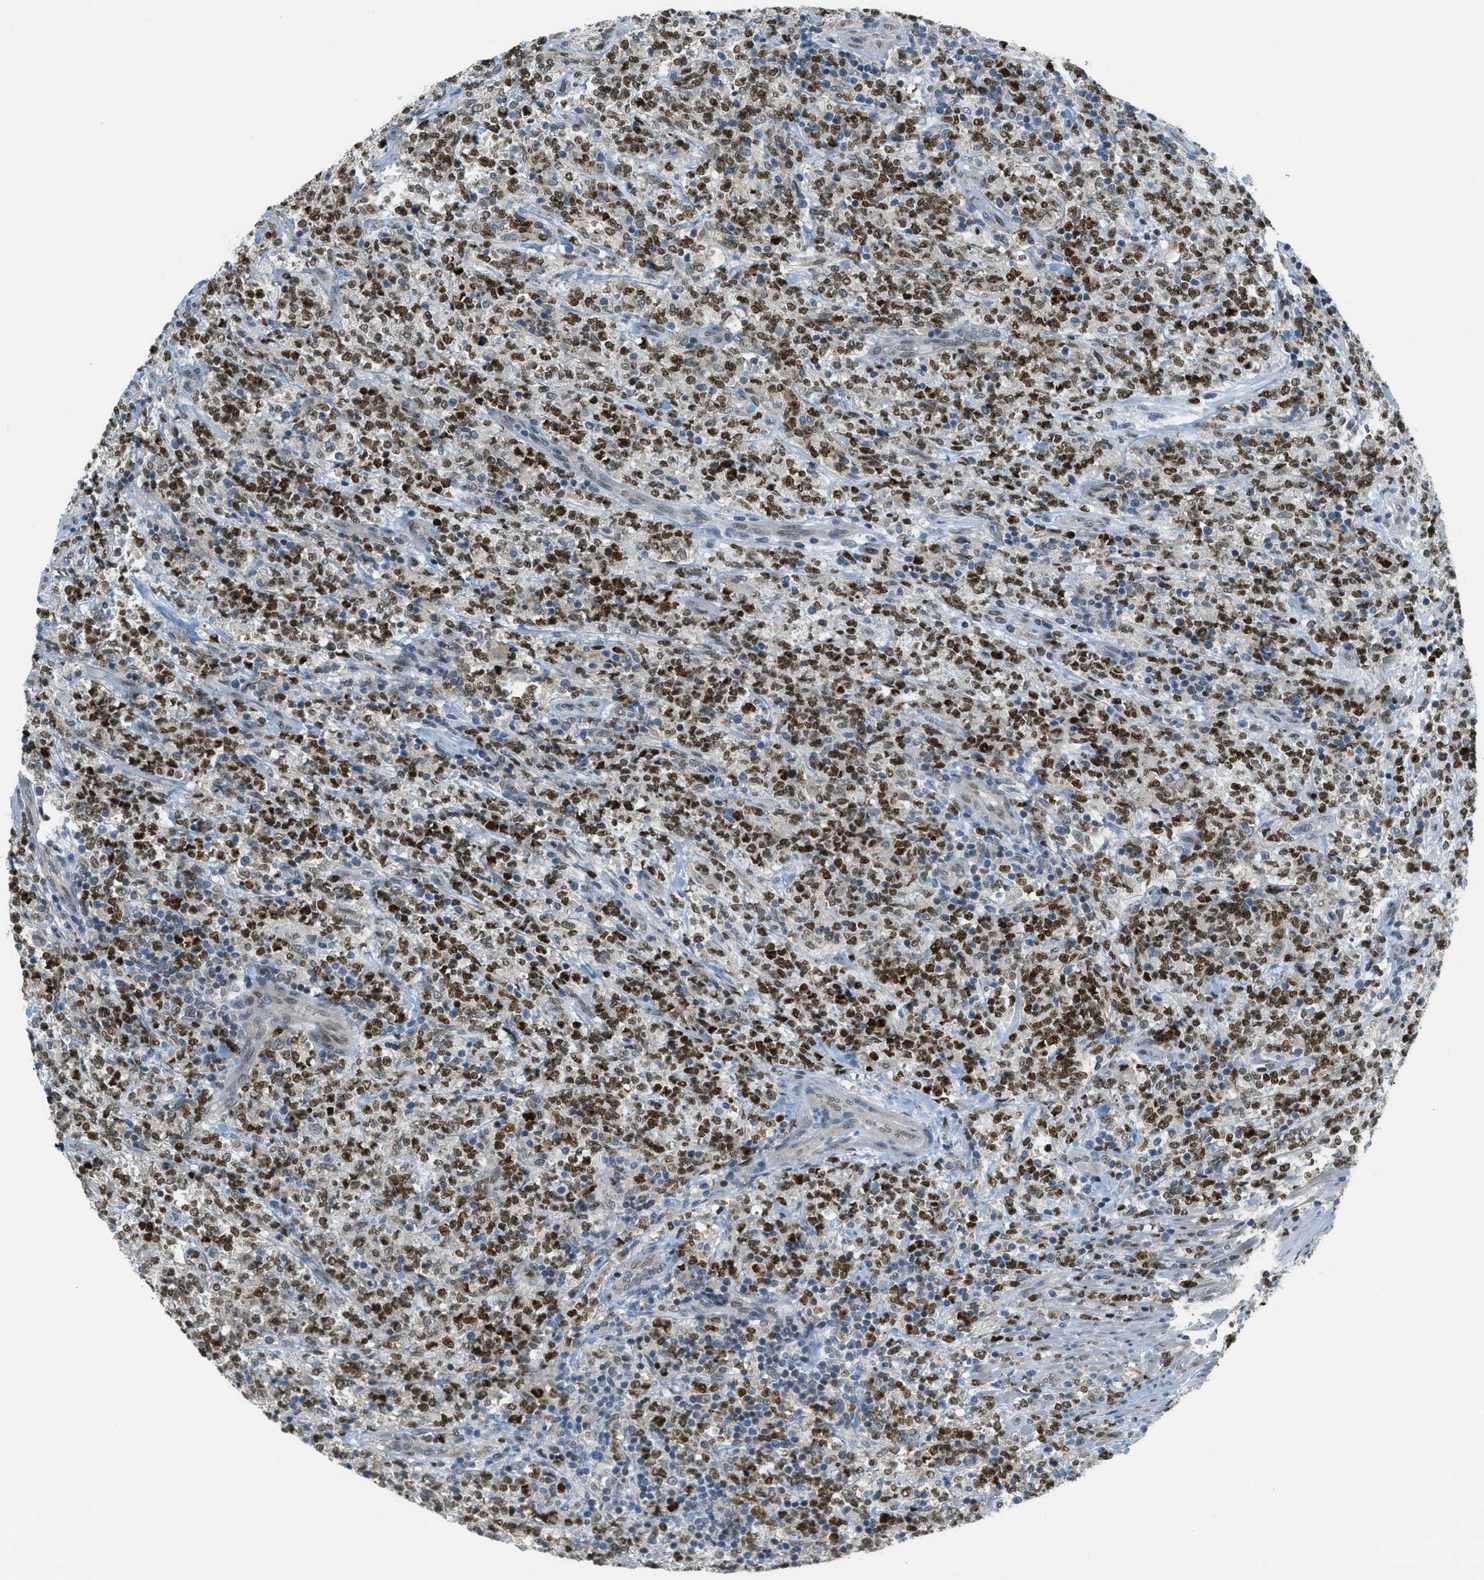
{"staining": {"intensity": "strong", "quantity": ">75%", "location": "nuclear"}, "tissue": "lymphoma", "cell_type": "Tumor cells", "image_type": "cancer", "snomed": [{"axis": "morphology", "description": "Malignant lymphoma, non-Hodgkin's type, High grade"}, {"axis": "topography", "description": "Soft tissue"}], "caption": "The histopathology image displays a brown stain indicating the presence of a protein in the nuclear of tumor cells in high-grade malignant lymphoma, non-Hodgkin's type.", "gene": "TCF3", "patient": {"sex": "male", "age": 18}}